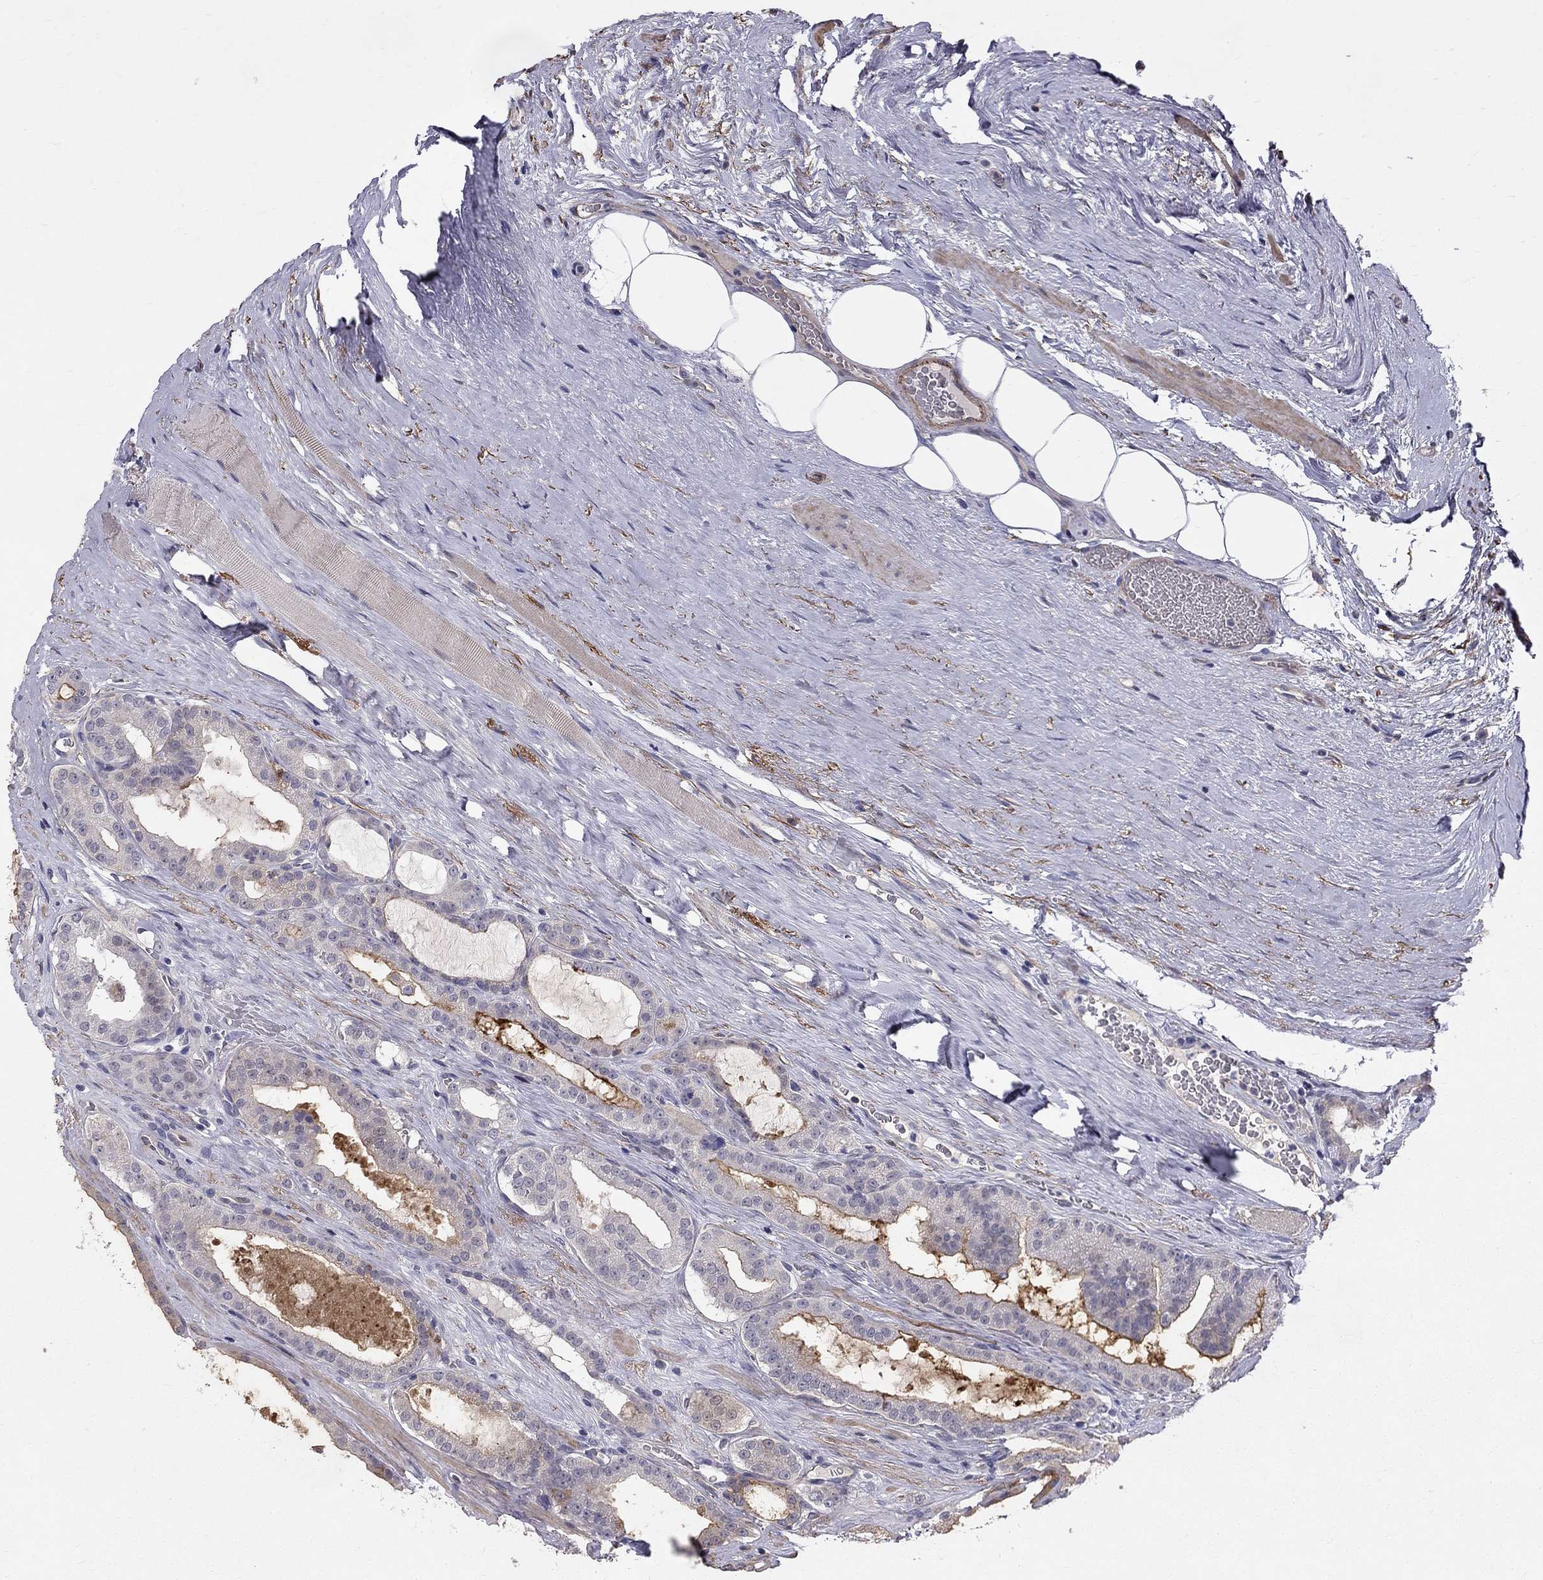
{"staining": {"intensity": "negative", "quantity": "none", "location": "none"}, "tissue": "prostate cancer", "cell_type": "Tumor cells", "image_type": "cancer", "snomed": [{"axis": "morphology", "description": "Adenocarcinoma, NOS"}, {"axis": "topography", "description": "Prostate"}], "caption": "Tumor cells show no significant protein positivity in adenocarcinoma (prostate). The staining is performed using DAB (3,3'-diaminobenzidine) brown chromogen with nuclei counter-stained in using hematoxylin.", "gene": "GJB4", "patient": {"sex": "male", "age": 67}}